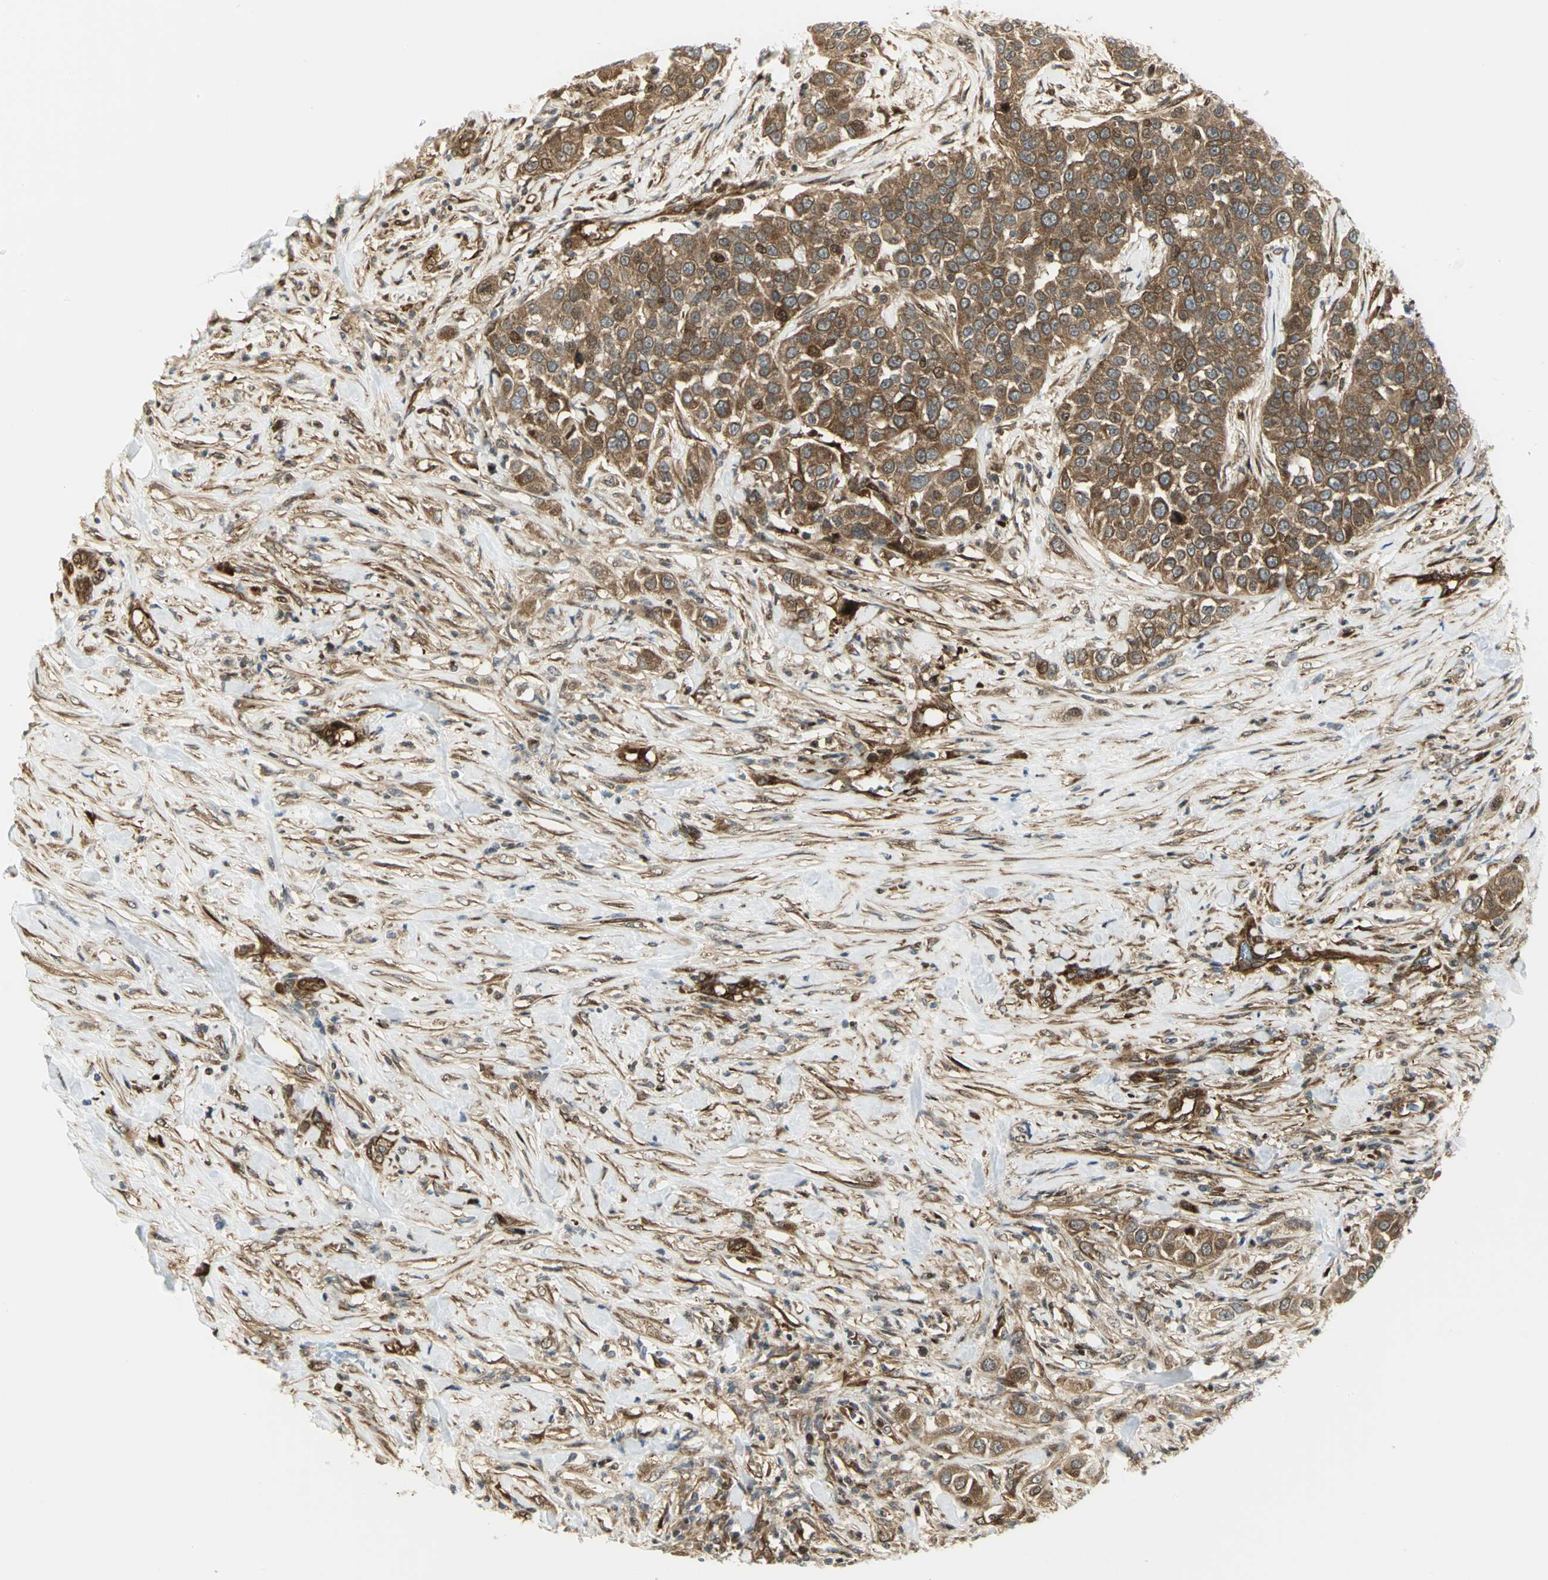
{"staining": {"intensity": "moderate", "quantity": ">75%", "location": "cytoplasmic/membranous"}, "tissue": "urothelial cancer", "cell_type": "Tumor cells", "image_type": "cancer", "snomed": [{"axis": "morphology", "description": "Urothelial carcinoma, High grade"}, {"axis": "topography", "description": "Urinary bladder"}], "caption": "Immunohistochemical staining of urothelial carcinoma (high-grade) displays medium levels of moderate cytoplasmic/membranous protein expression in about >75% of tumor cells. (DAB (3,3'-diaminobenzidine) IHC, brown staining for protein, blue staining for nuclei).", "gene": "EEA1", "patient": {"sex": "female", "age": 80}}